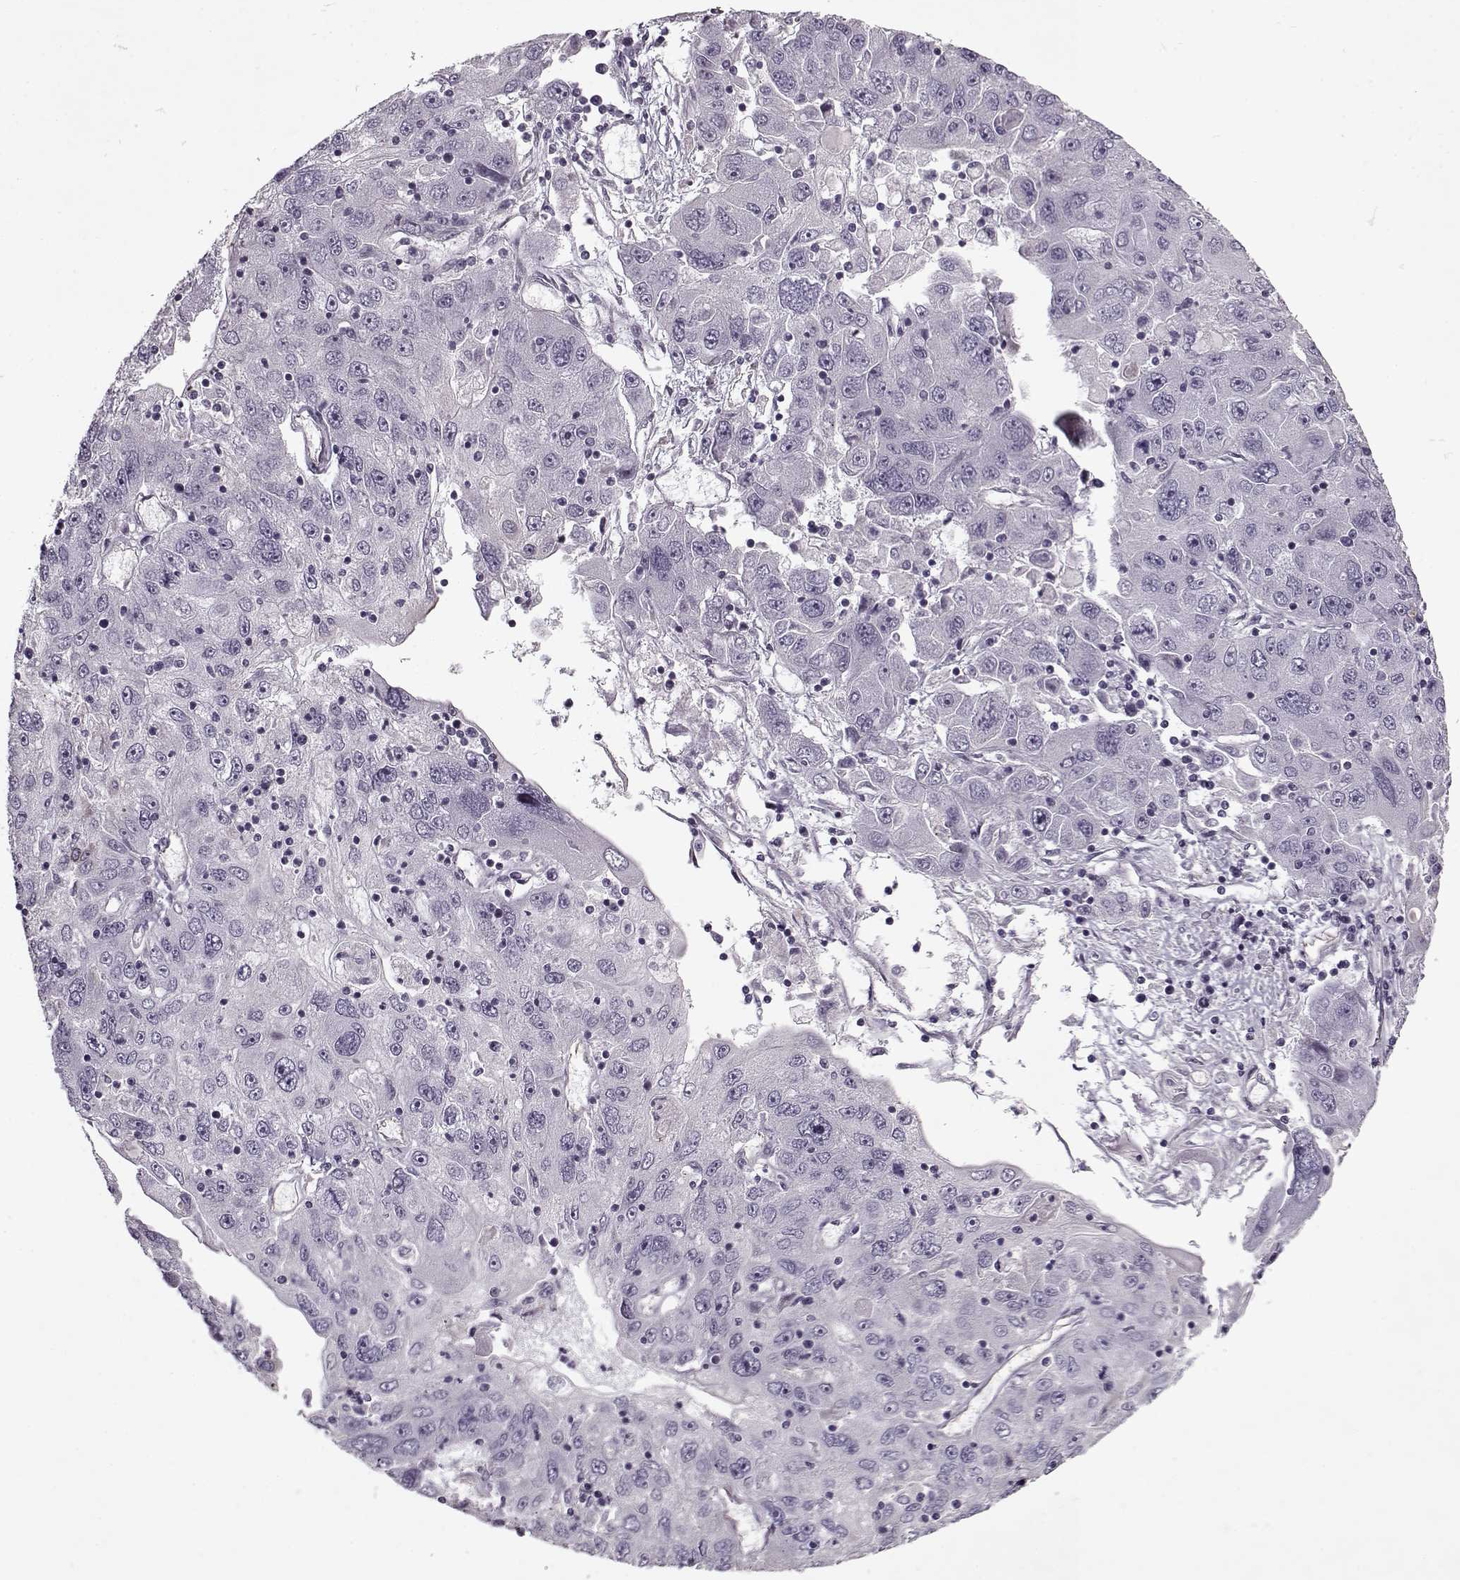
{"staining": {"intensity": "negative", "quantity": "none", "location": "none"}, "tissue": "stomach cancer", "cell_type": "Tumor cells", "image_type": "cancer", "snomed": [{"axis": "morphology", "description": "Adenocarcinoma, NOS"}, {"axis": "topography", "description": "Stomach"}], "caption": "Immunohistochemical staining of stomach cancer (adenocarcinoma) displays no significant expression in tumor cells. (Stains: DAB (3,3'-diaminobenzidine) immunohistochemistry with hematoxylin counter stain, Microscopy: brightfield microscopy at high magnification).", "gene": "KRT9", "patient": {"sex": "male", "age": 56}}